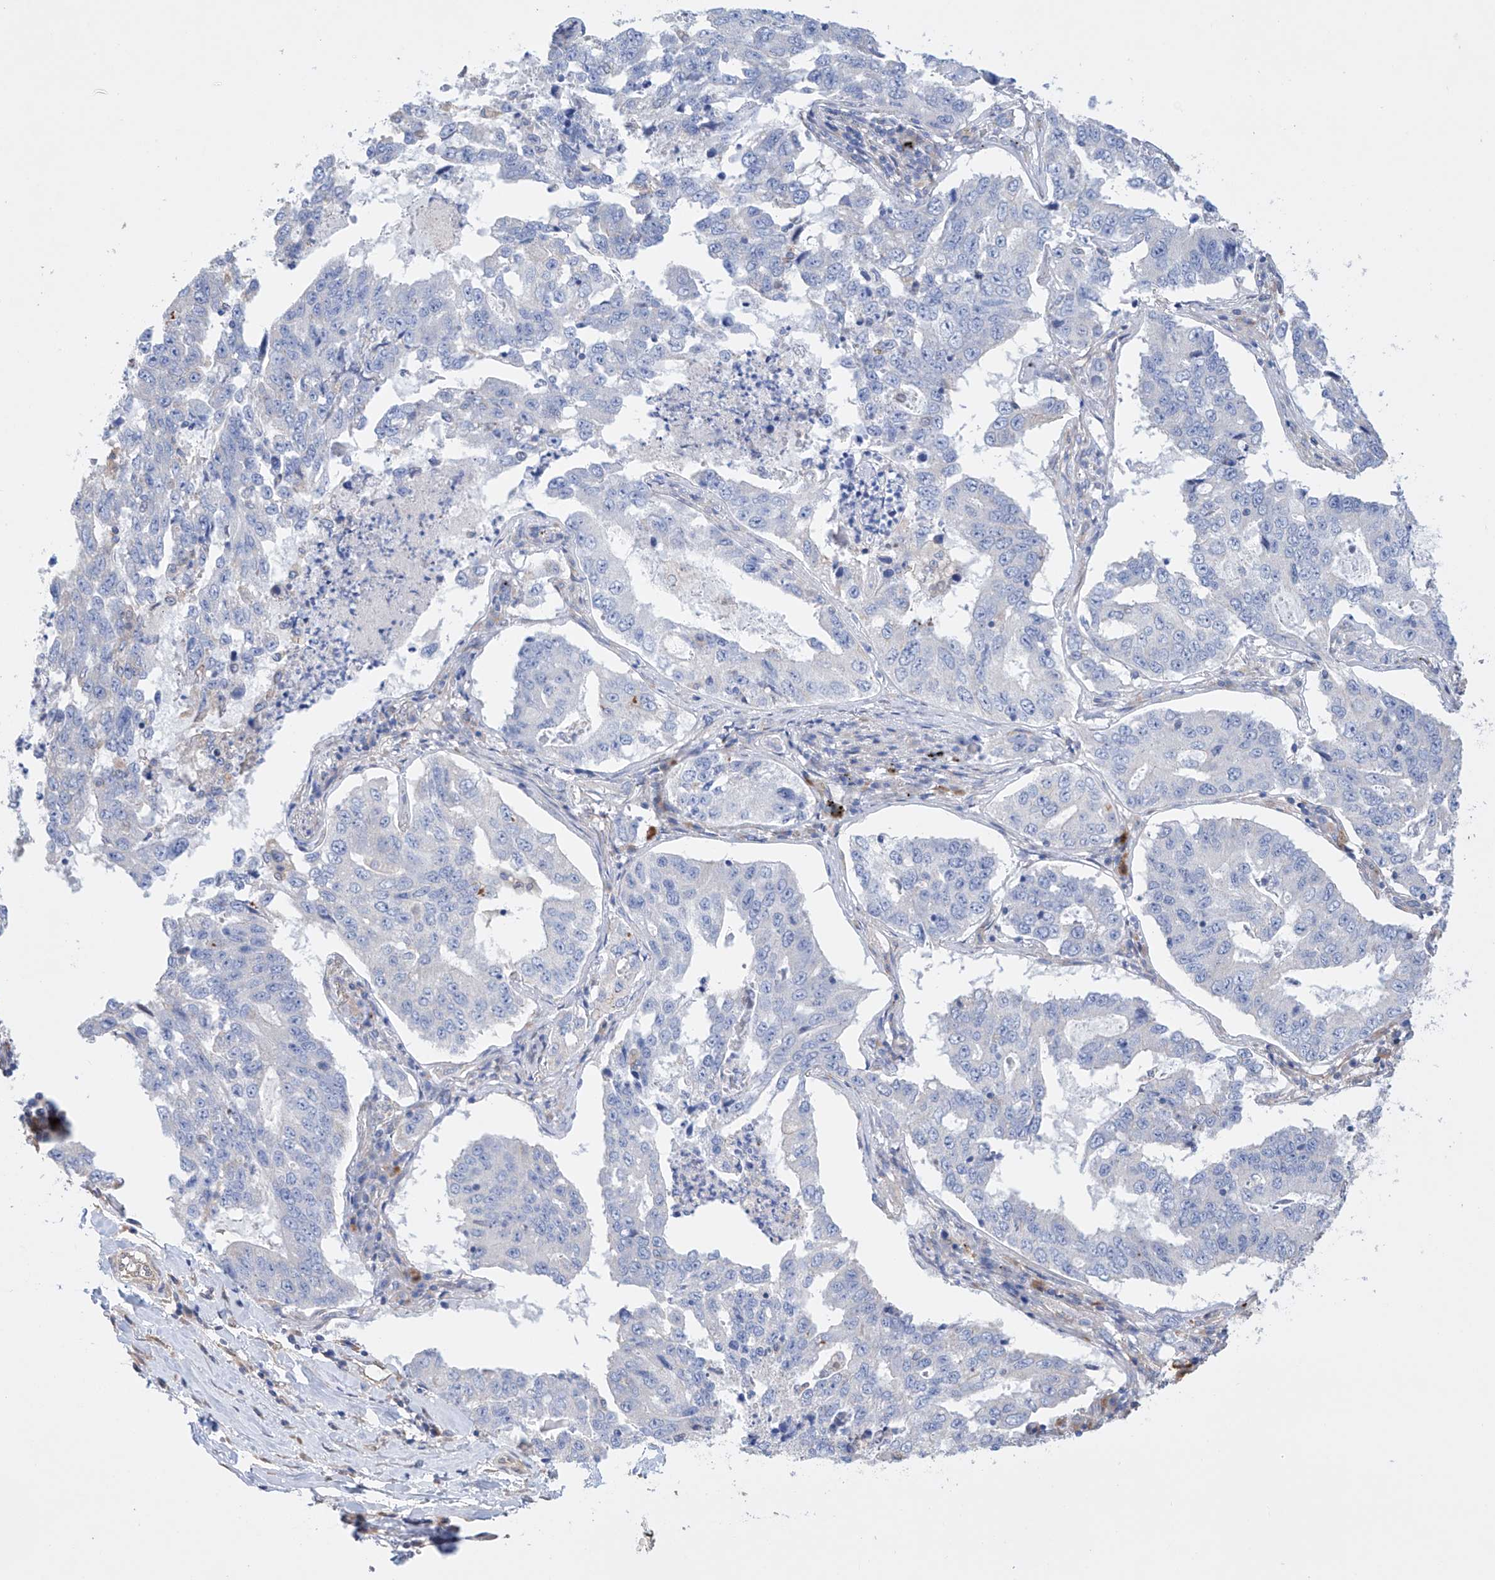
{"staining": {"intensity": "negative", "quantity": "none", "location": "none"}, "tissue": "lung cancer", "cell_type": "Tumor cells", "image_type": "cancer", "snomed": [{"axis": "morphology", "description": "Adenocarcinoma, NOS"}, {"axis": "topography", "description": "Lung"}], "caption": "Photomicrograph shows no protein staining in tumor cells of lung cancer (adenocarcinoma) tissue.", "gene": "AFG1L", "patient": {"sex": "female", "age": 51}}